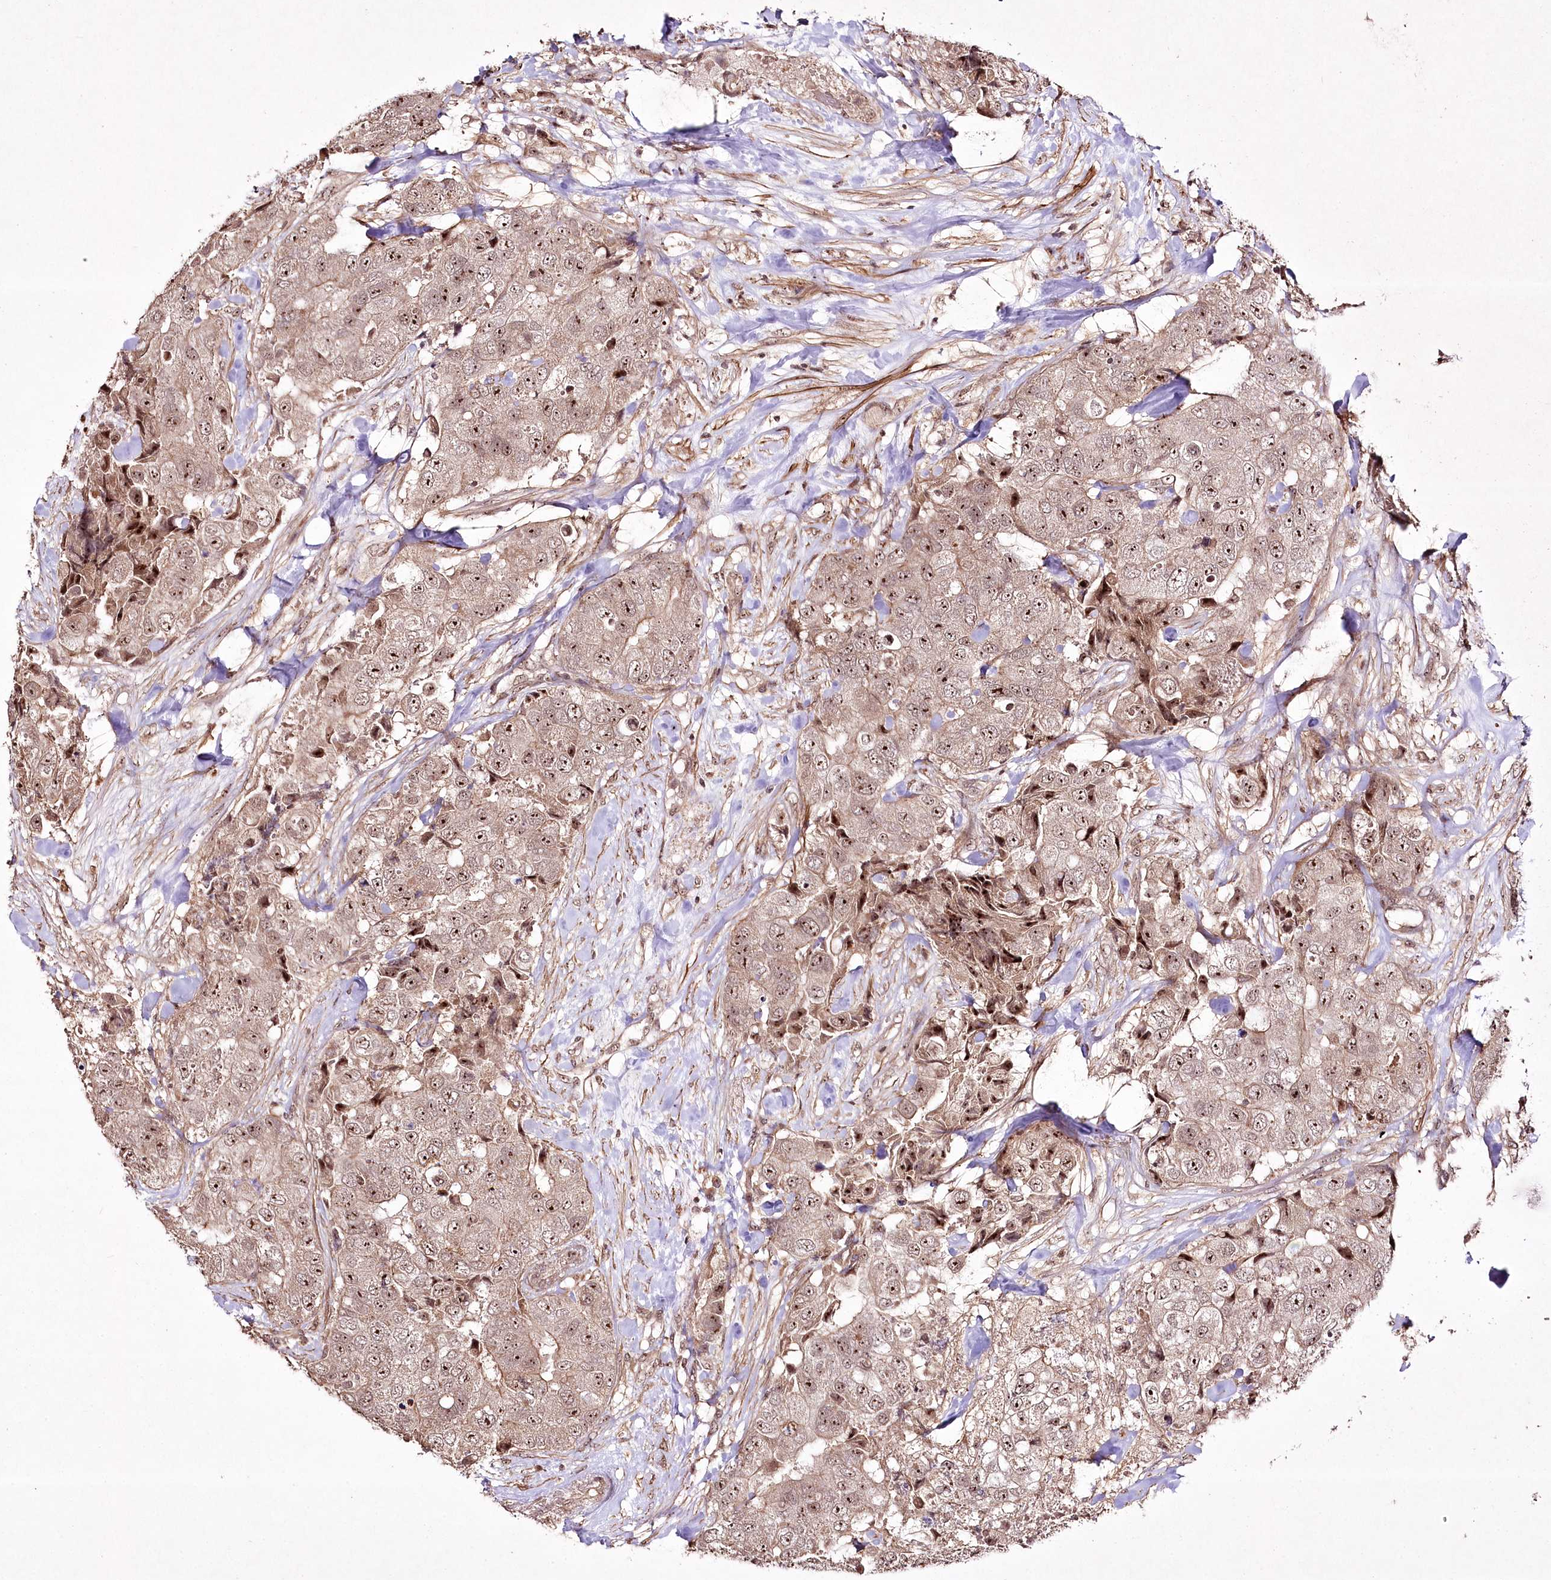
{"staining": {"intensity": "moderate", "quantity": ">75%", "location": "nuclear"}, "tissue": "breast cancer", "cell_type": "Tumor cells", "image_type": "cancer", "snomed": [{"axis": "morphology", "description": "Duct carcinoma"}, {"axis": "topography", "description": "Breast"}], "caption": "Breast cancer (intraductal carcinoma) stained with DAB (3,3'-diaminobenzidine) IHC exhibits medium levels of moderate nuclear expression in approximately >75% of tumor cells.", "gene": "CCDC59", "patient": {"sex": "female", "age": 62}}